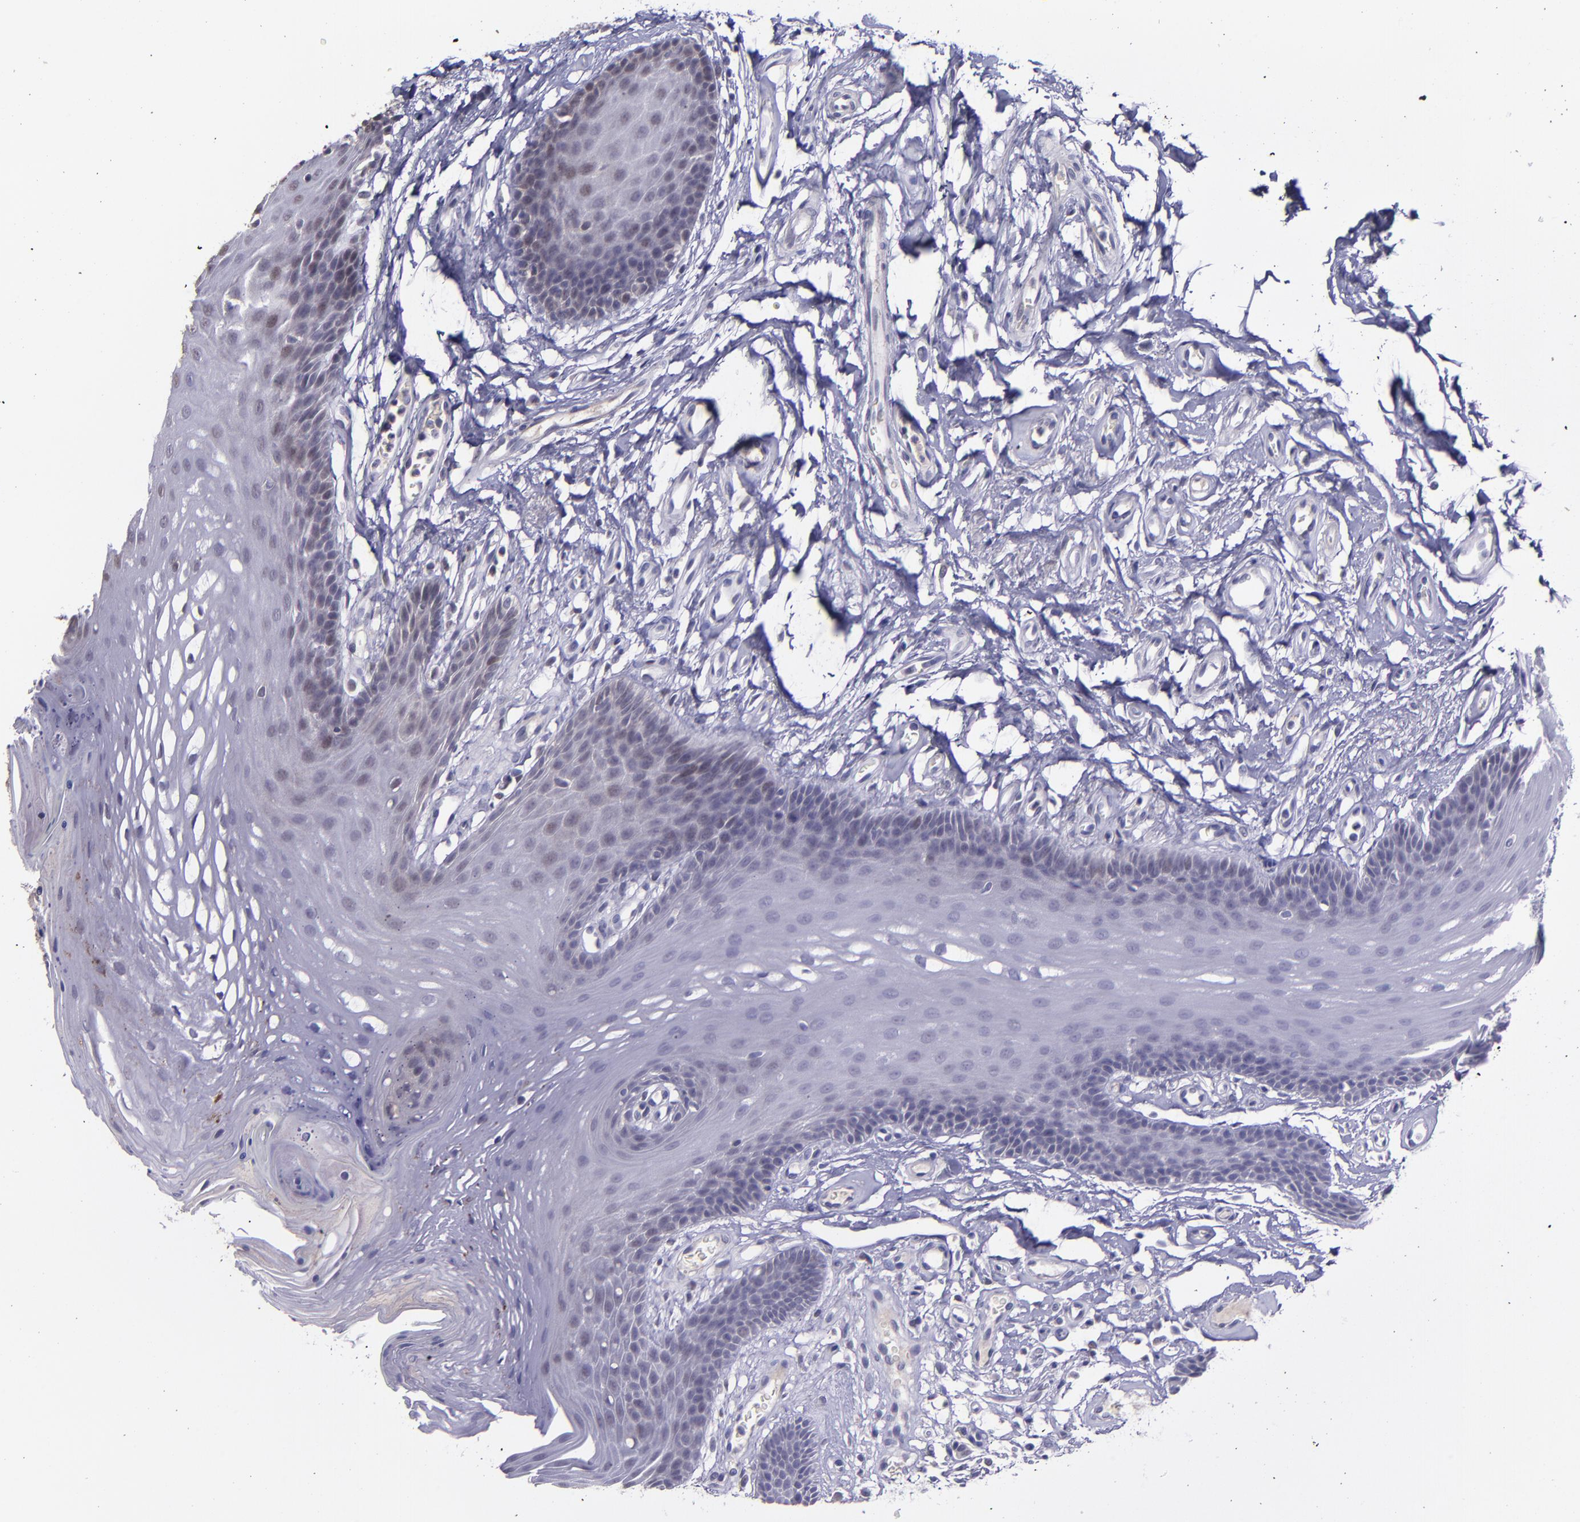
{"staining": {"intensity": "weak", "quantity": "<25%", "location": "nuclear"}, "tissue": "oral mucosa", "cell_type": "Squamous epithelial cells", "image_type": "normal", "snomed": [{"axis": "morphology", "description": "Normal tissue, NOS"}, {"axis": "topography", "description": "Oral tissue"}], "caption": "This image is of unremarkable oral mucosa stained with IHC to label a protein in brown with the nuclei are counter-stained blue. There is no staining in squamous epithelial cells.", "gene": "SERPINF2", "patient": {"sex": "male", "age": 62}}